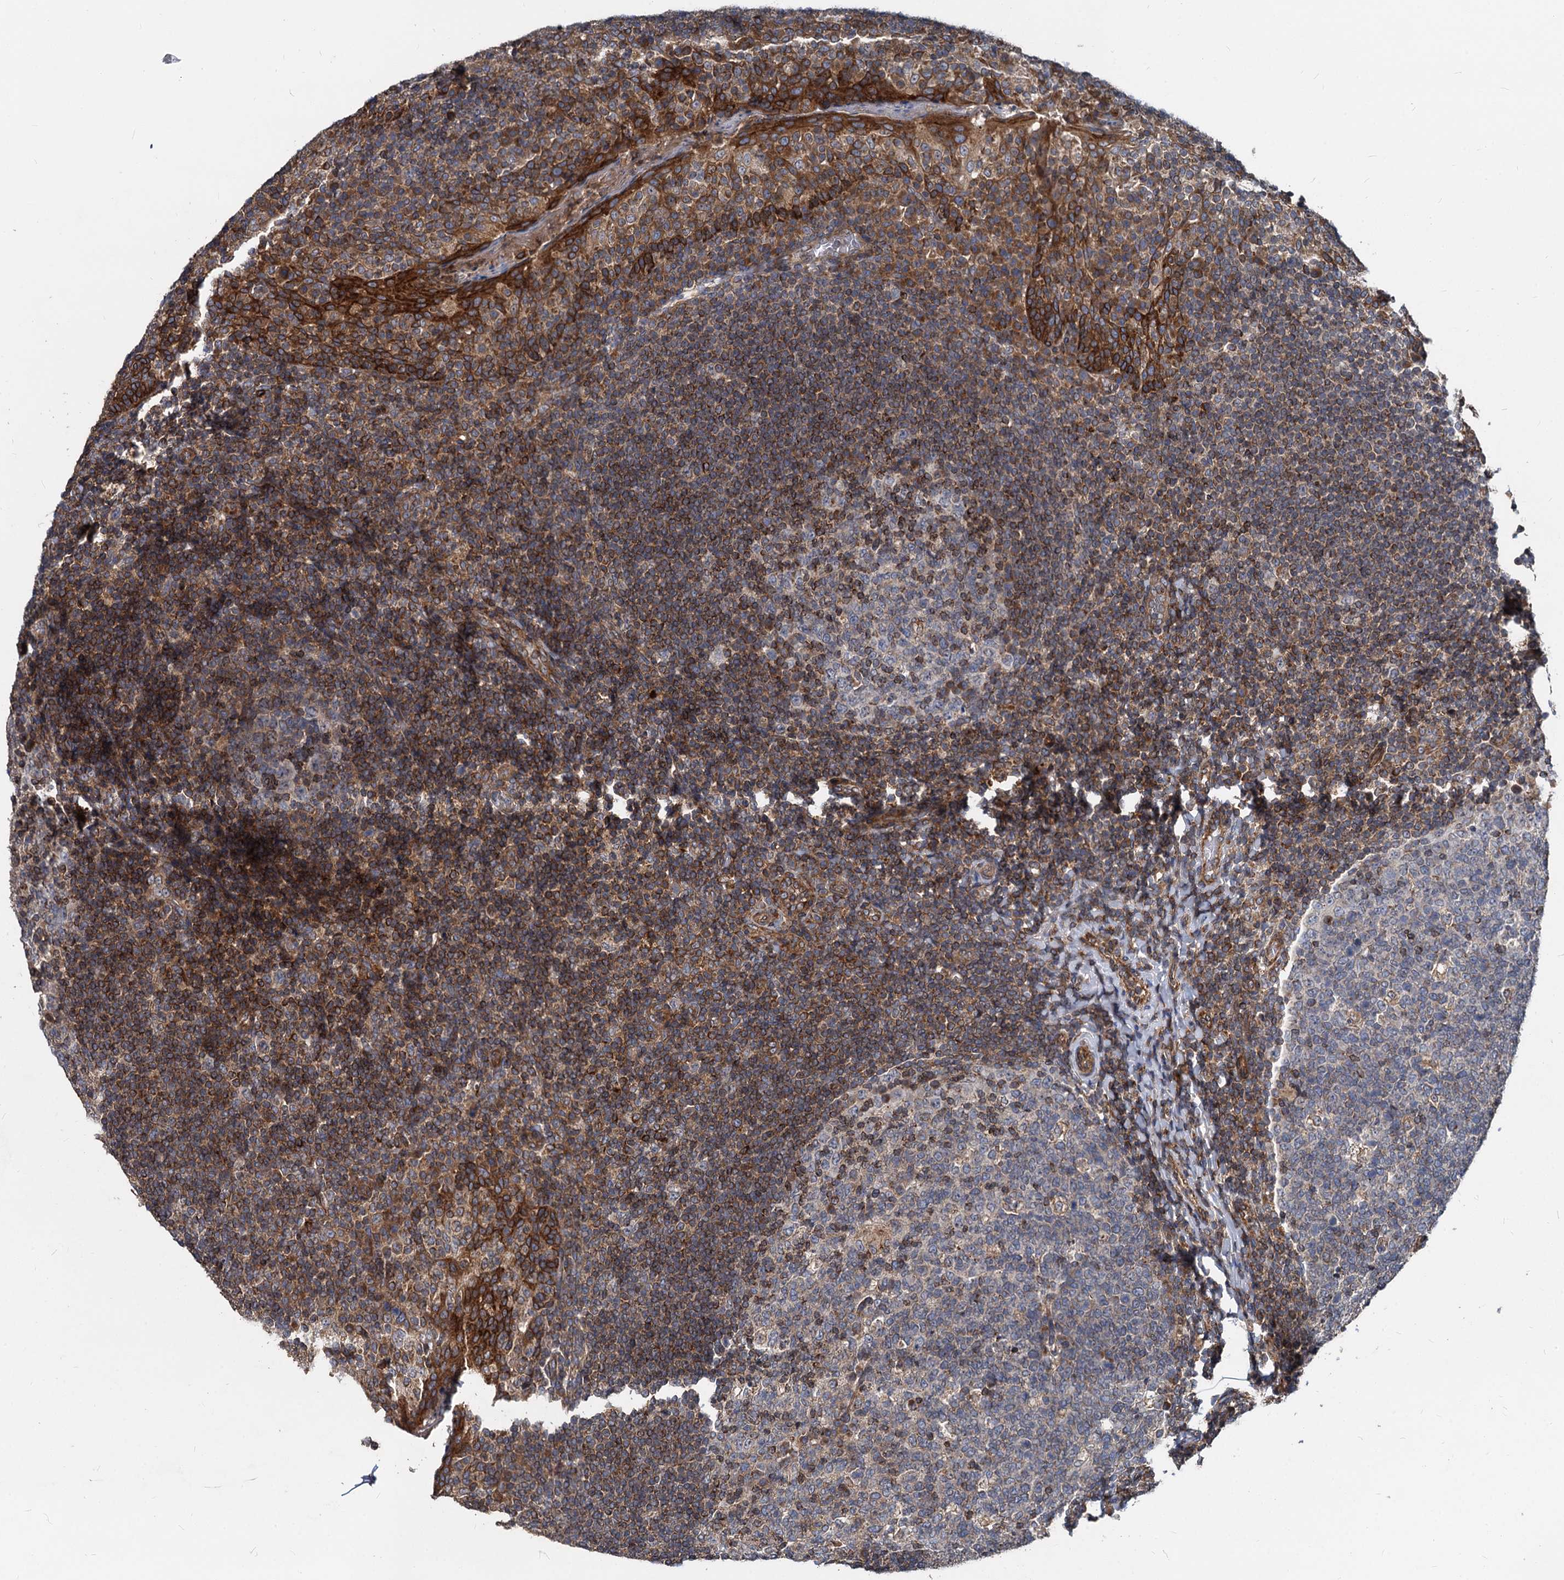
{"staining": {"intensity": "moderate", "quantity": "<25%", "location": "cytoplasmic/membranous"}, "tissue": "tonsil", "cell_type": "Germinal center cells", "image_type": "normal", "snomed": [{"axis": "morphology", "description": "Normal tissue, NOS"}, {"axis": "topography", "description": "Tonsil"}], "caption": "Moderate cytoplasmic/membranous expression is seen in about <25% of germinal center cells in normal tonsil. (DAB = brown stain, brightfield microscopy at high magnification).", "gene": "STIM1", "patient": {"sex": "female", "age": 19}}